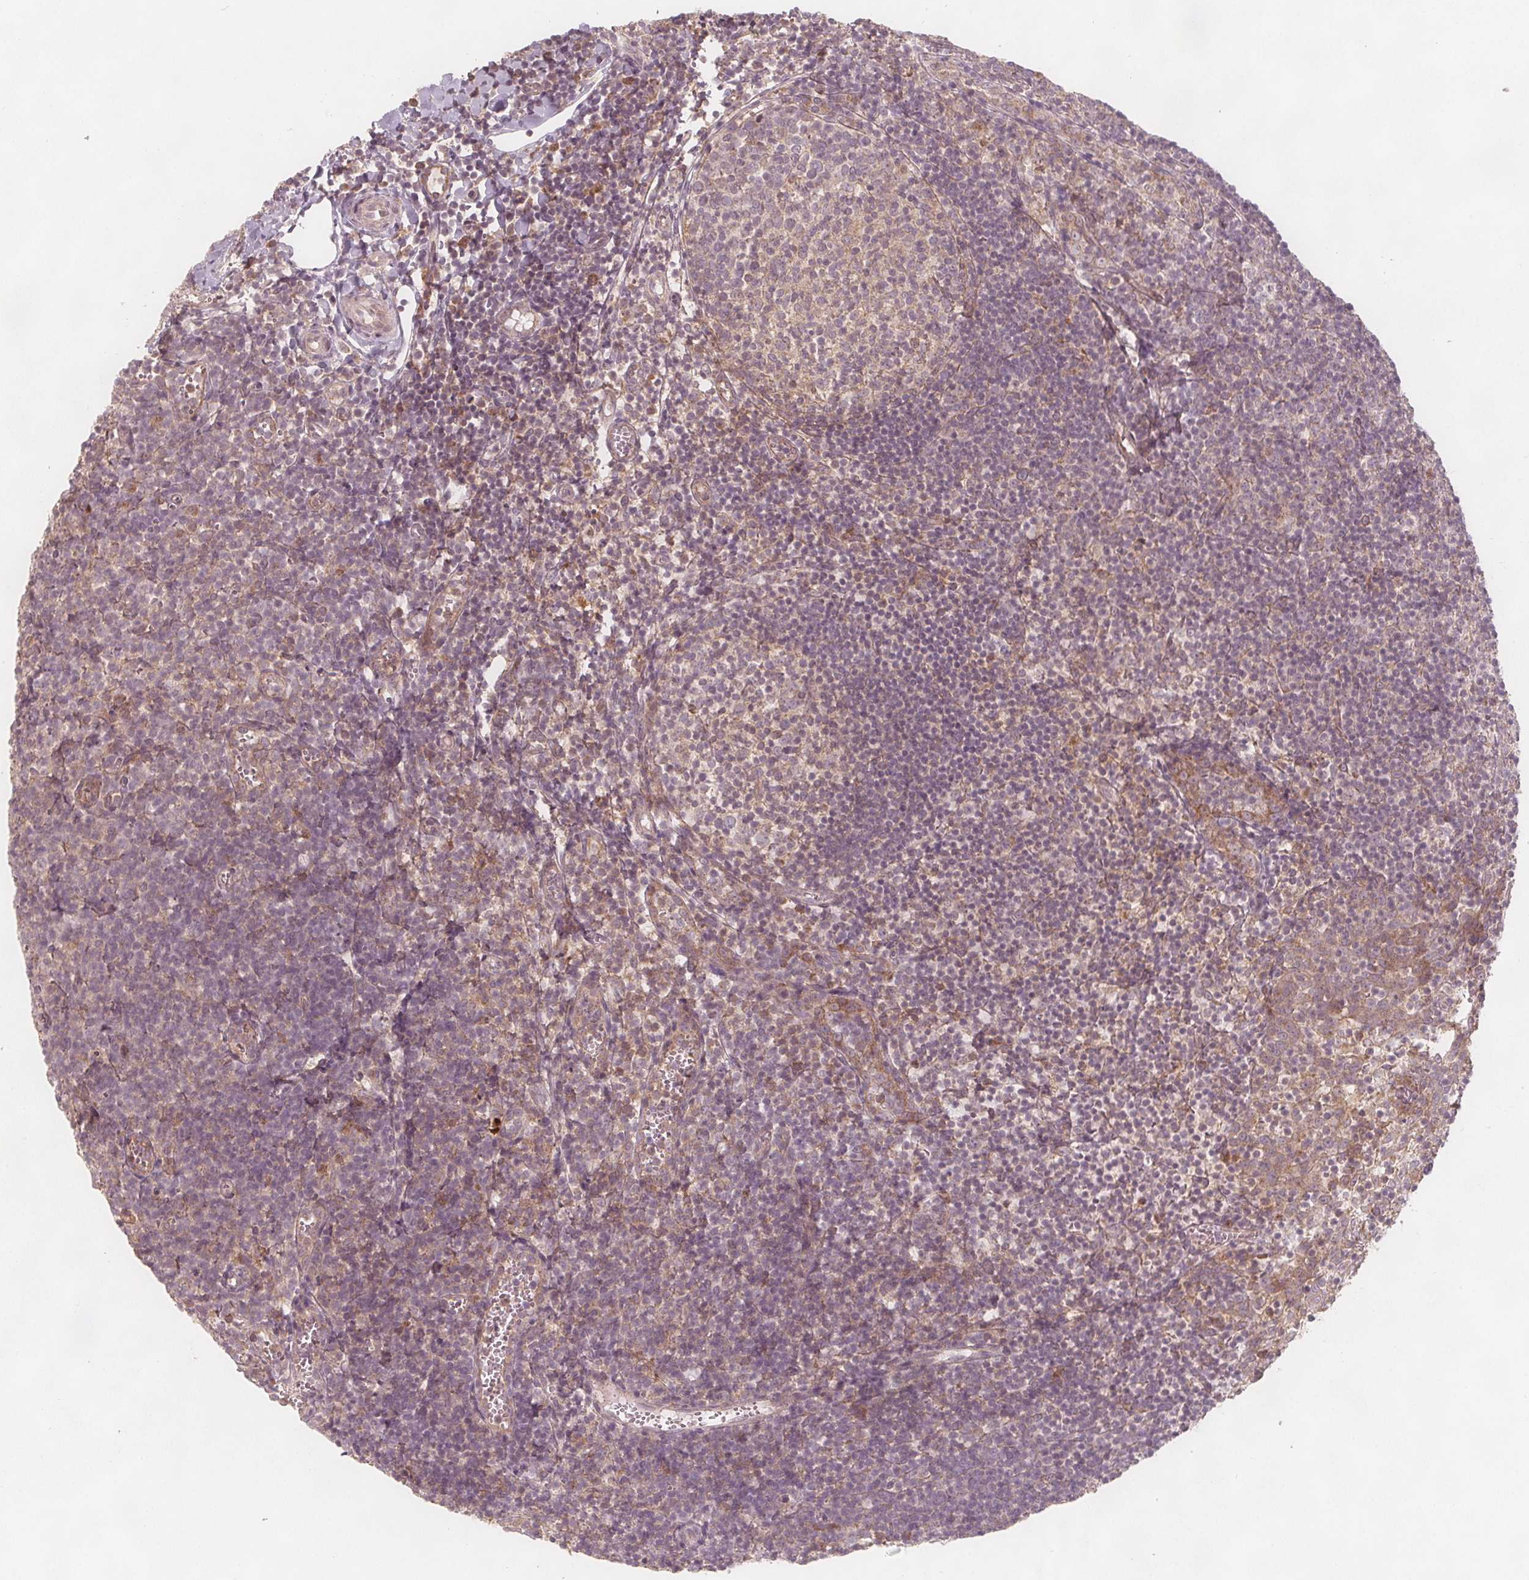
{"staining": {"intensity": "weak", "quantity": "<25%", "location": "cytoplasmic/membranous"}, "tissue": "lymph node", "cell_type": "Germinal center cells", "image_type": "normal", "snomed": [{"axis": "morphology", "description": "Normal tissue, NOS"}, {"axis": "topography", "description": "Lymph node"}], "caption": "DAB (3,3'-diaminobenzidine) immunohistochemical staining of normal lymph node displays no significant staining in germinal center cells. The staining is performed using DAB brown chromogen with nuclei counter-stained in using hematoxylin.", "gene": "NCSTN", "patient": {"sex": "female", "age": 21}}